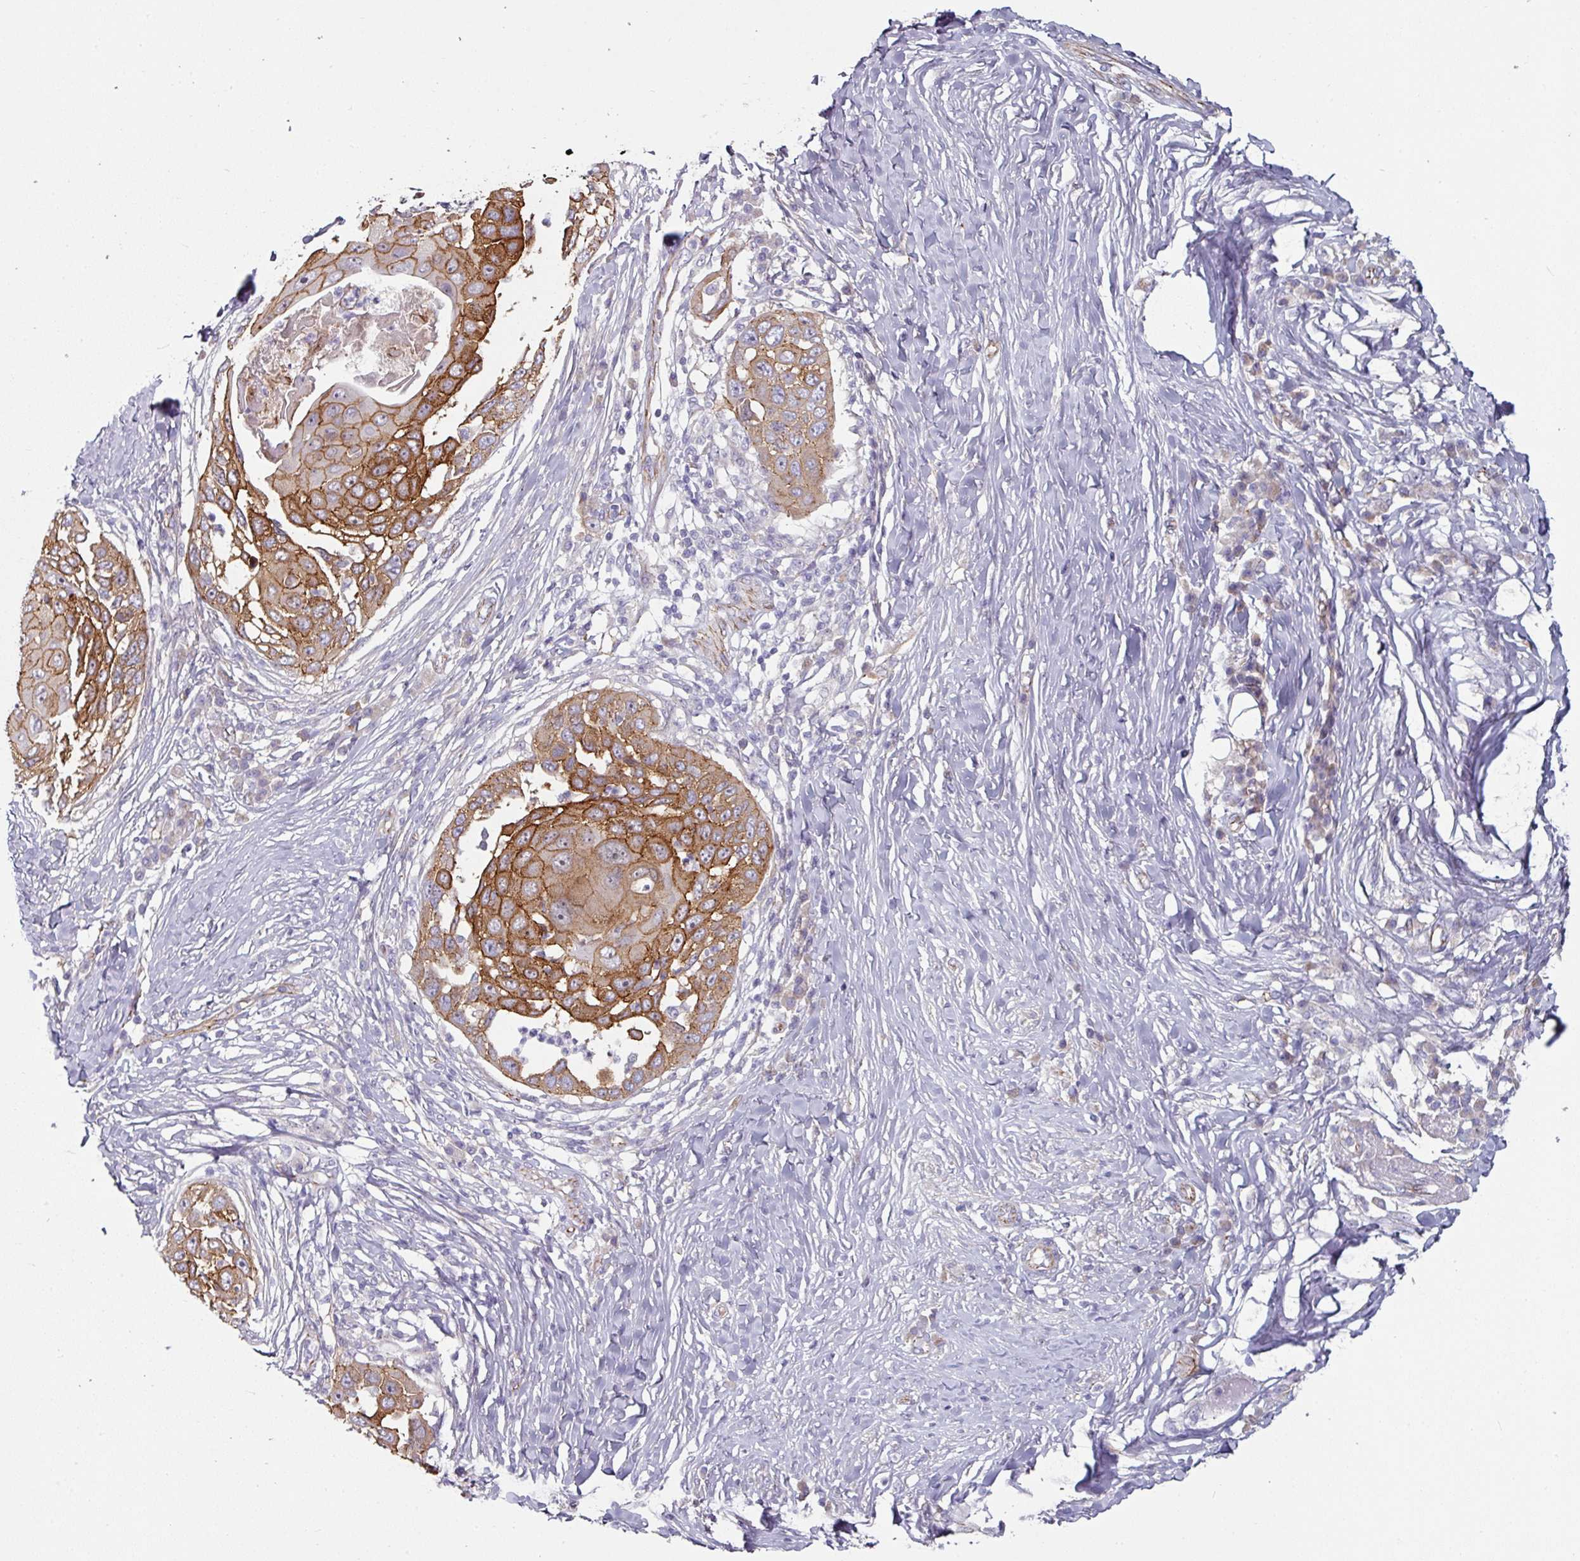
{"staining": {"intensity": "moderate", "quantity": ">75%", "location": "cytoplasmic/membranous"}, "tissue": "skin cancer", "cell_type": "Tumor cells", "image_type": "cancer", "snomed": [{"axis": "morphology", "description": "Squamous cell carcinoma, NOS"}, {"axis": "topography", "description": "Skin"}], "caption": "Tumor cells display medium levels of moderate cytoplasmic/membranous staining in about >75% of cells in skin cancer (squamous cell carcinoma).", "gene": "JUP", "patient": {"sex": "female", "age": 44}}